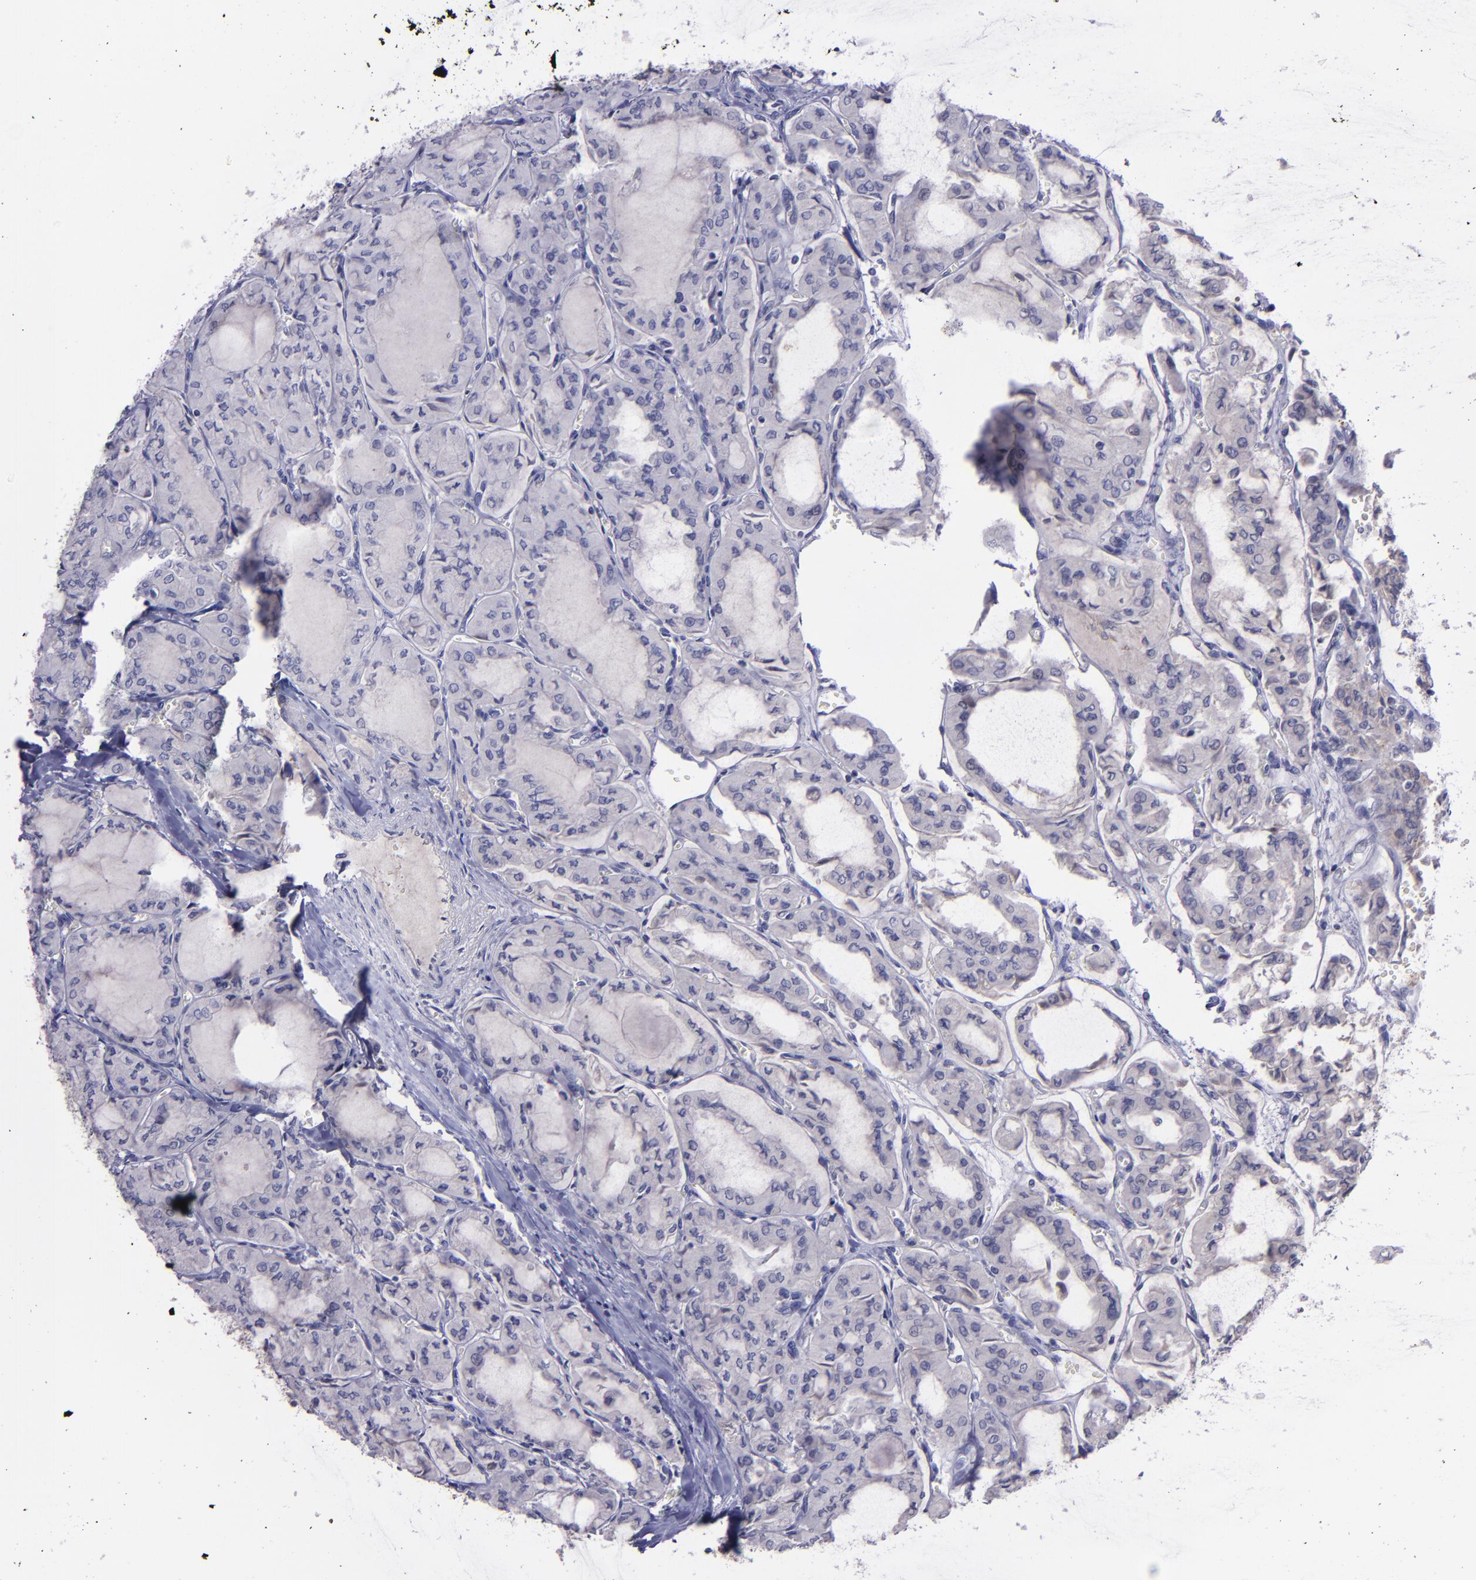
{"staining": {"intensity": "negative", "quantity": "none", "location": "none"}, "tissue": "thyroid cancer", "cell_type": "Tumor cells", "image_type": "cancer", "snomed": [{"axis": "morphology", "description": "Papillary adenocarcinoma, NOS"}, {"axis": "topography", "description": "Thyroid gland"}], "caption": "Tumor cells are negative for brown protein staining in thyroid papillary adenocarcinoma. Brightfield microscopy of immunohistochemistry (IHC) stained with DAB (3,3'-diaminobenzidine) (brown) and hematoxylin (blue), captured at high magnification.", "gene": "MASP1", "patient": {"sex": "male", "age": 20}}